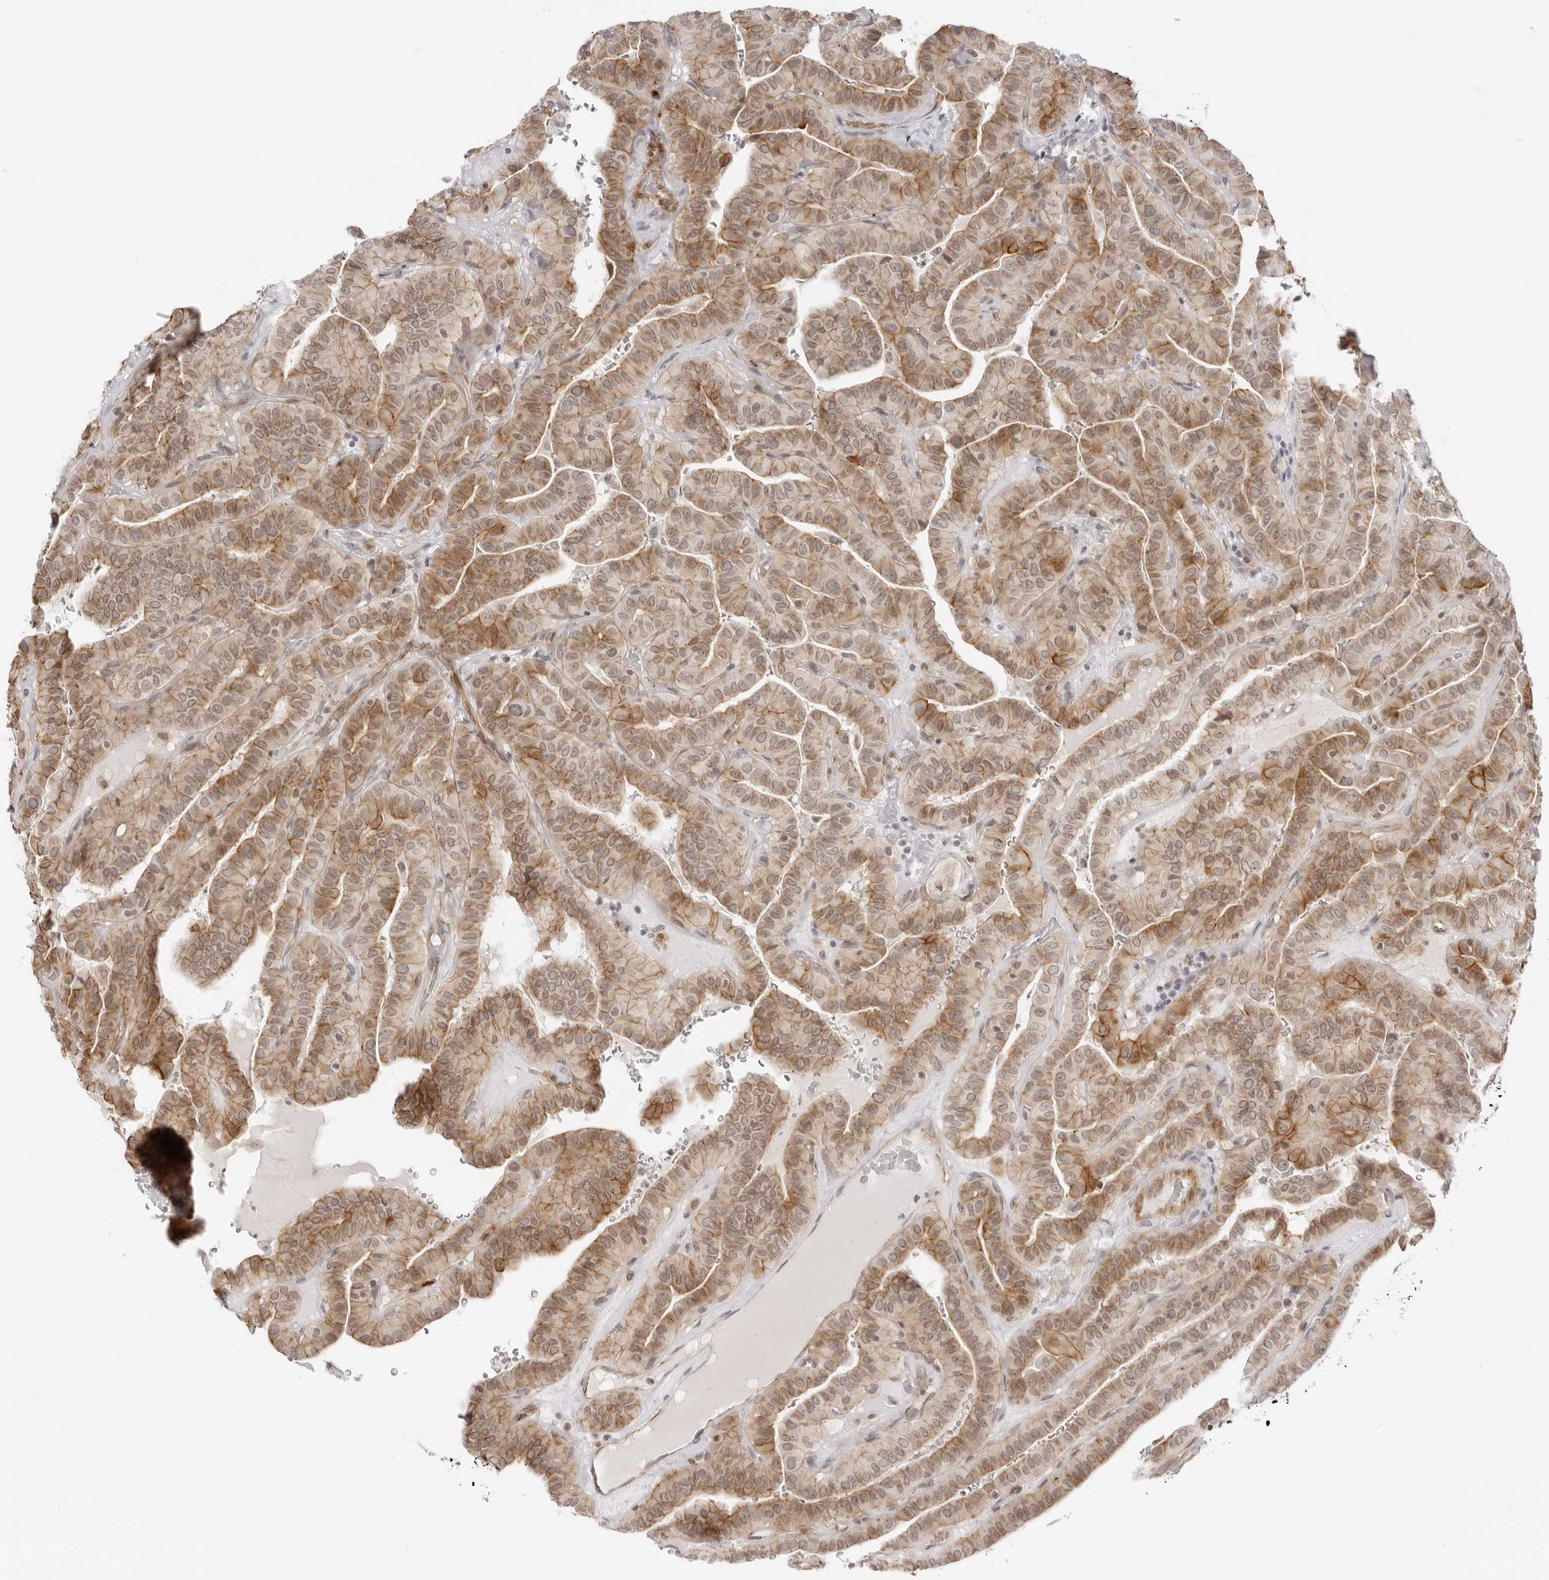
{"staining": {"intensity": "moderate", "quantity": ">75%", "location": "cytoplasmic/membranous"}, "tissue": "thyroid cancer", "cell_type": "Tumor cells", "image_type": "cancer", "snomed": [{"axis": "morphology", "description": "Papillary adenocarcinoma, NOS"}, {"axis": "topography", "description": "Thyroid gland"}], "caption": "The micrograph reveals immunohistochemical staining of thyroid cancer (papillary adenocarcinoma). There is moderate cytoplasmic/membranous positivity is identified in approximately >75% of tumor cells.", "gene": "TRAPPC3", "patient": {"sex": "male", "age": 77}}